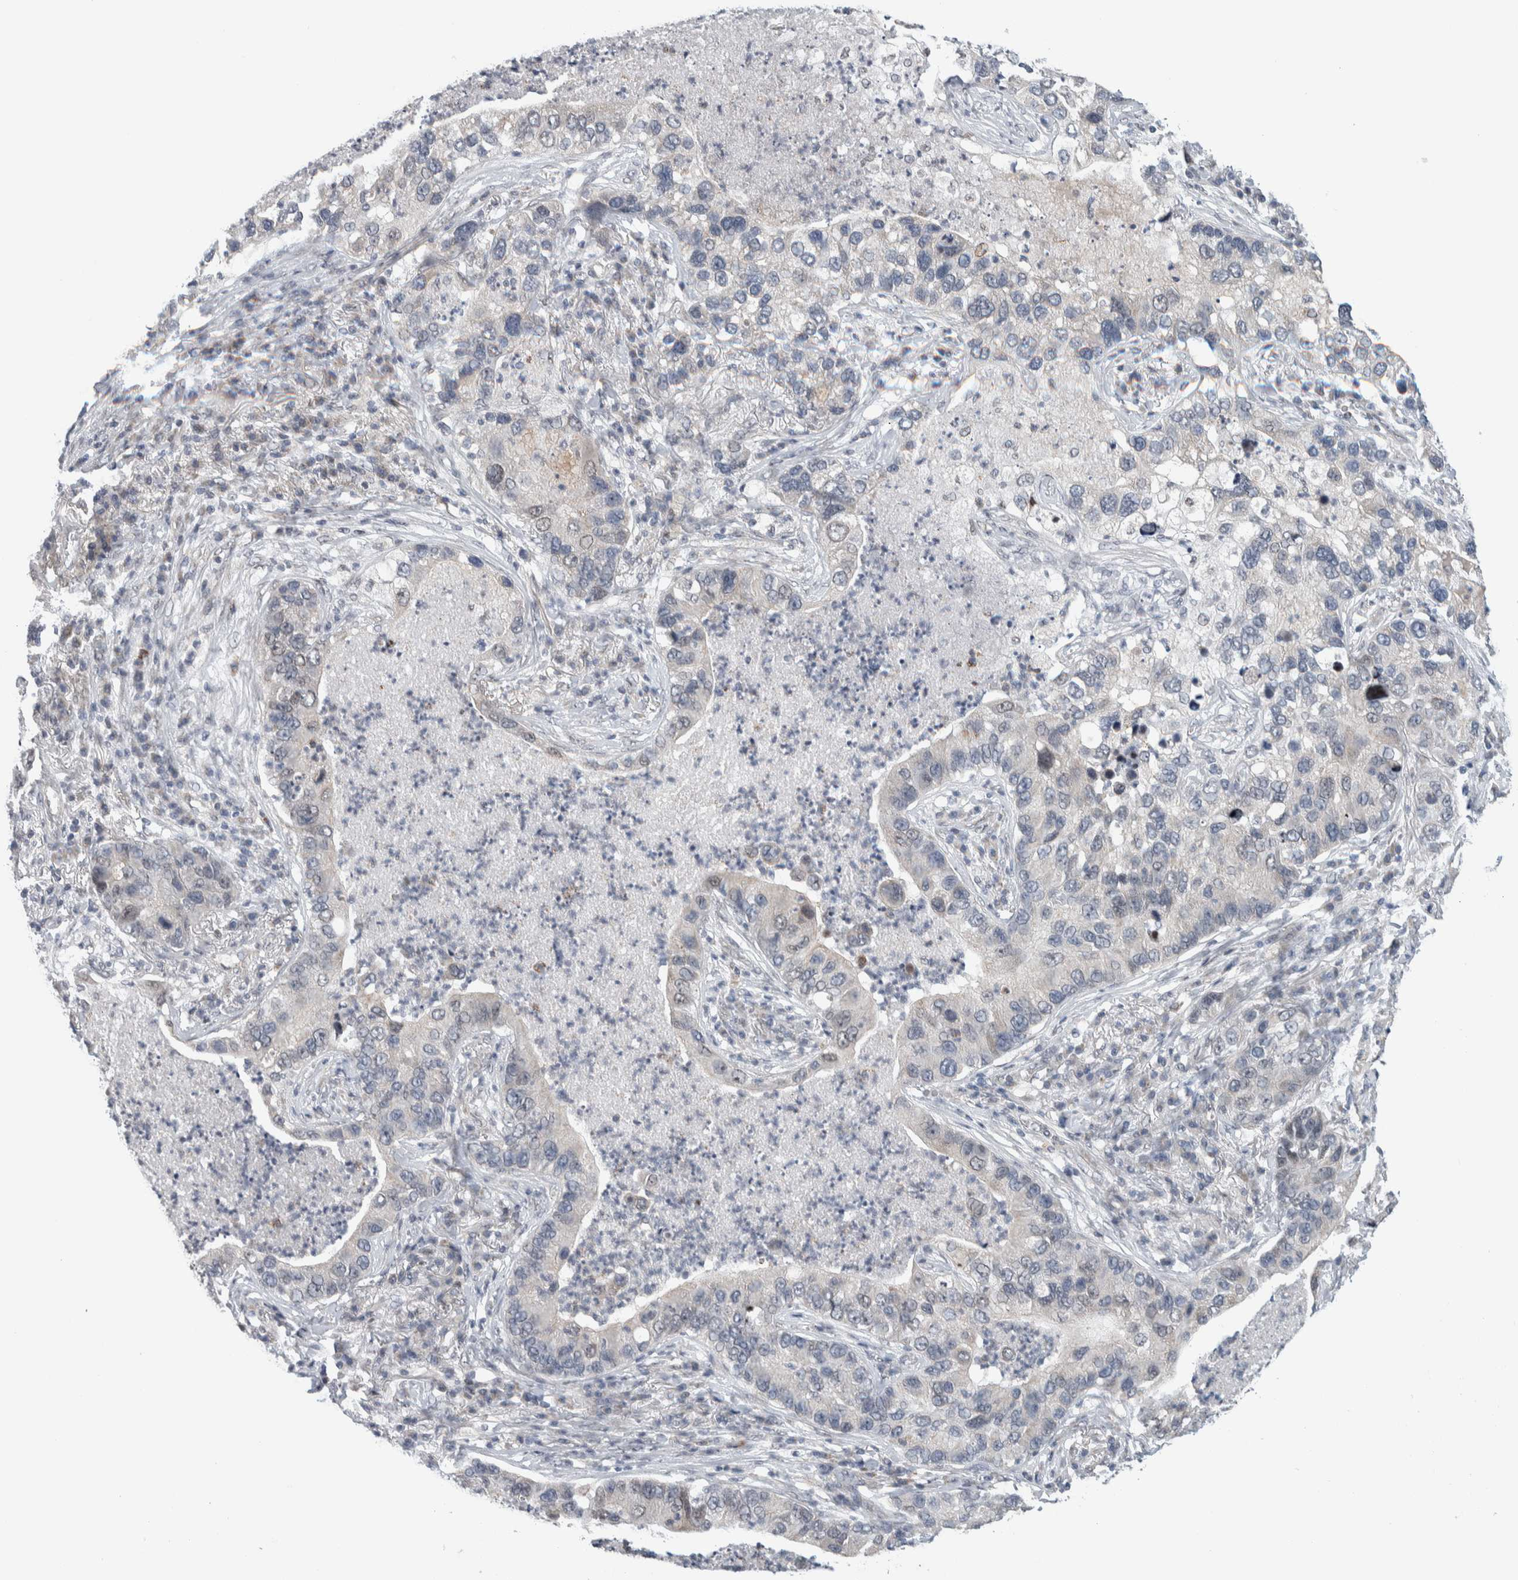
{"staining": {"intensity": "negative", "quantity": "none", "location": "none"}, "tissue": "lung cancer", "cell_type": "Tumor cells", "image_type": "cancer", "snomed": [{"axis": "morphology", "description": "Normal tissue, NOS"}, {"axis": "morphology", "description": "Adenocarcinoma, NOS"}, {"axis": "topography", "description": "Bronchus"}, {"axis": "topography", "description": "Lung"}], "caption": "High power microscopy histopathology image of an IHC photomicrograph of lung cancer (adenocarcinoma), revealing no significant staining in tumor cells.", "gene": "NEUROD1", "patient": {"sex": "male", "age": 54}}